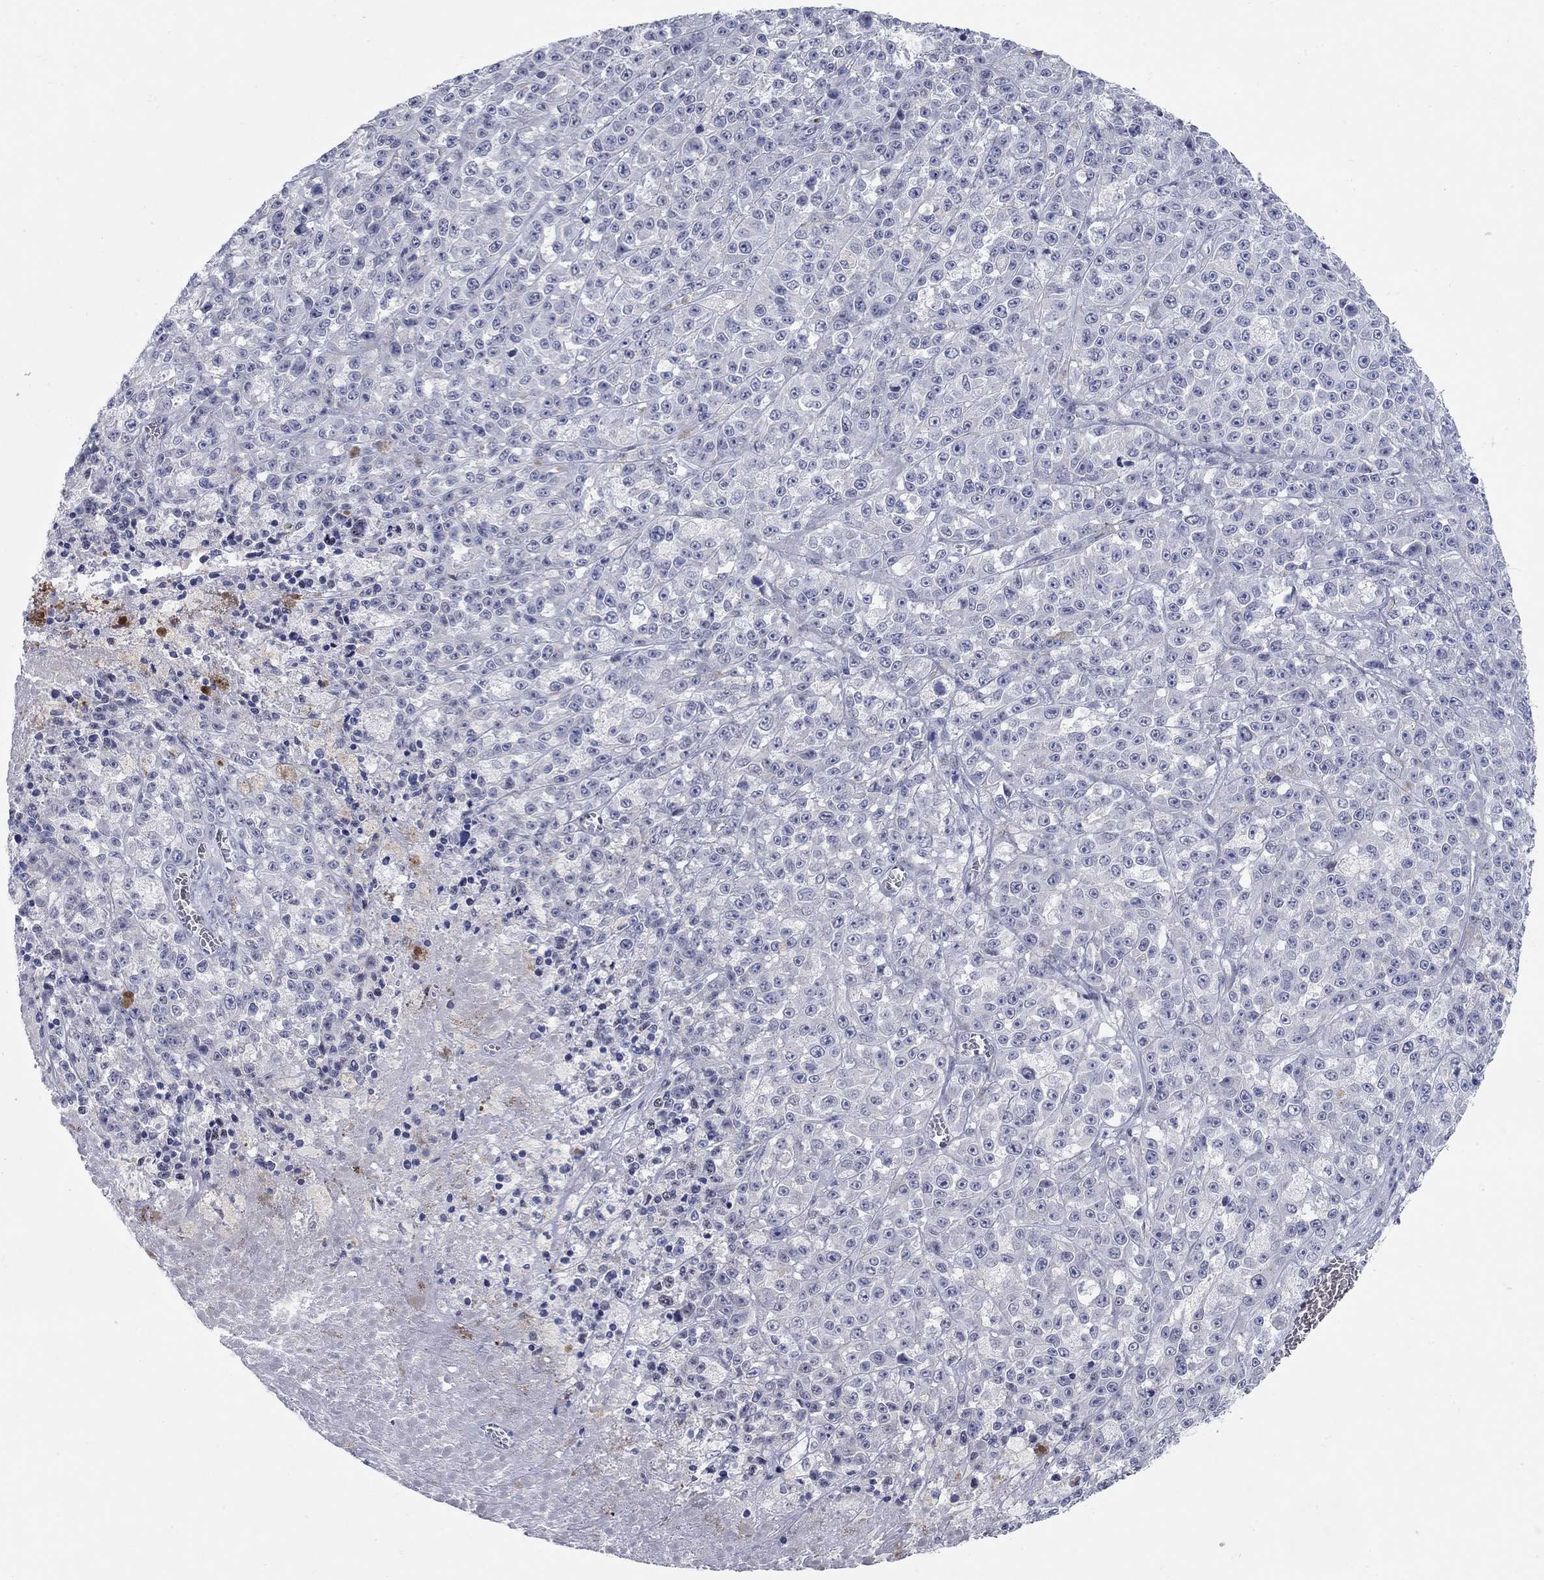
{"staining": {"intensity": "negative", "quantity": "none", "location": "none"}, "tissue": "melanoma", "cell_type": "Tumor cells", "image_type": "cancer", "snomed": [{"axis": "morphology", "description": "Malignant melanoma, NOS"}, {"axis": "topography", "description": "Skin"}], "caption": "DAB immunohistochemical staining of human melanoma shows no significant staining in tumor cells. The staining is performed using DAB (3,3'-diaminobenzidine) brown chromogen with nuclei counter-stained in using hematoxylin.", "gene": "WASF3", "patient": {"sex": "female", "age": 58}}